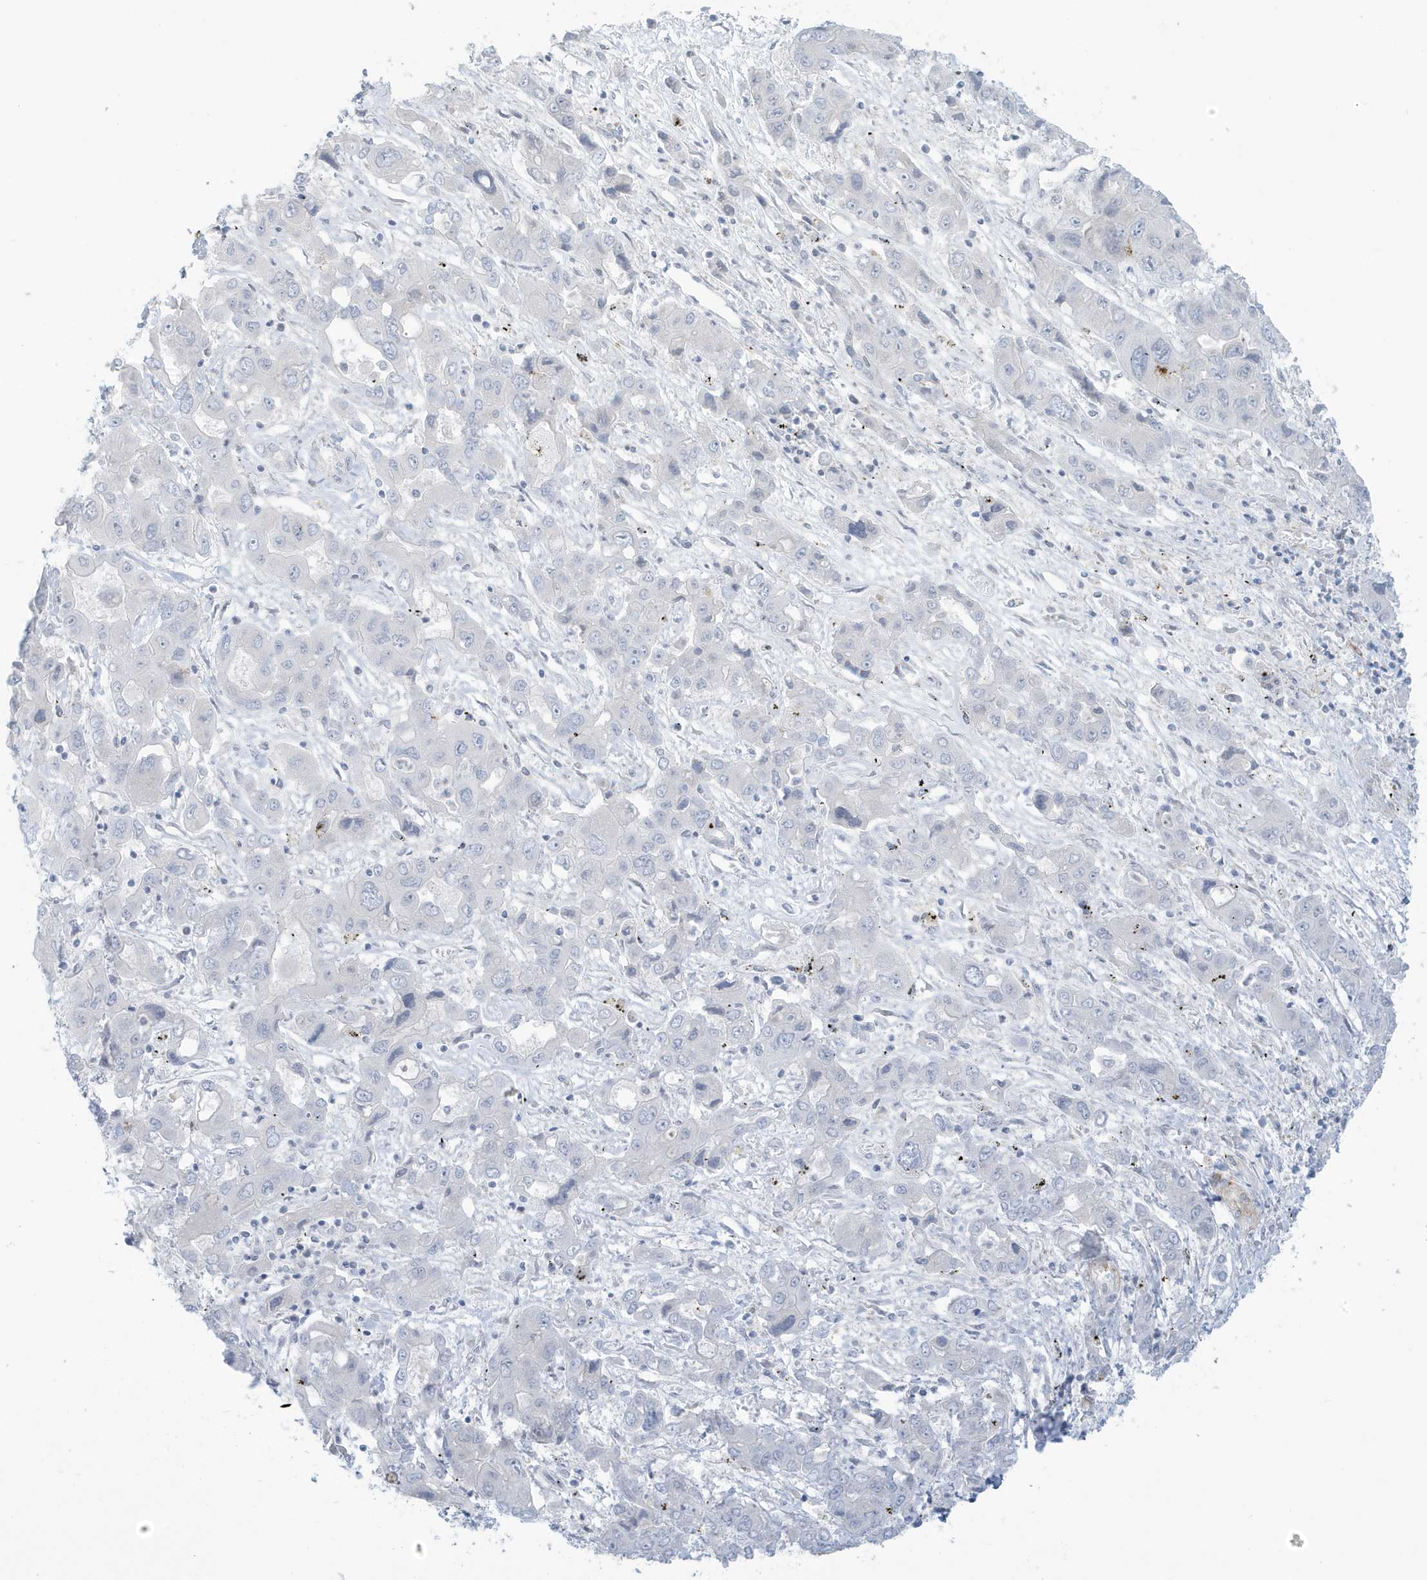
{"staining": {"intensity": "negative", "quantity": "none", "location": "none"}, "tissue": "liver cancer", "cell_type": "Tumor cells", "image_type": "cancer", "snomed": [{"axis": "morphology", "description": "Cholangiocarcinoma"}, {"axis": "topography", "description": "Liver"}], "caption": "Tumor cells show no significant expression in liver cholangiocarcinoma. (Brightfield microscopy of DAB immunohistochemistry (IHC) at high magnification).", "gene": "PERM1", "patient": {"sex": "male", "age": 67}}